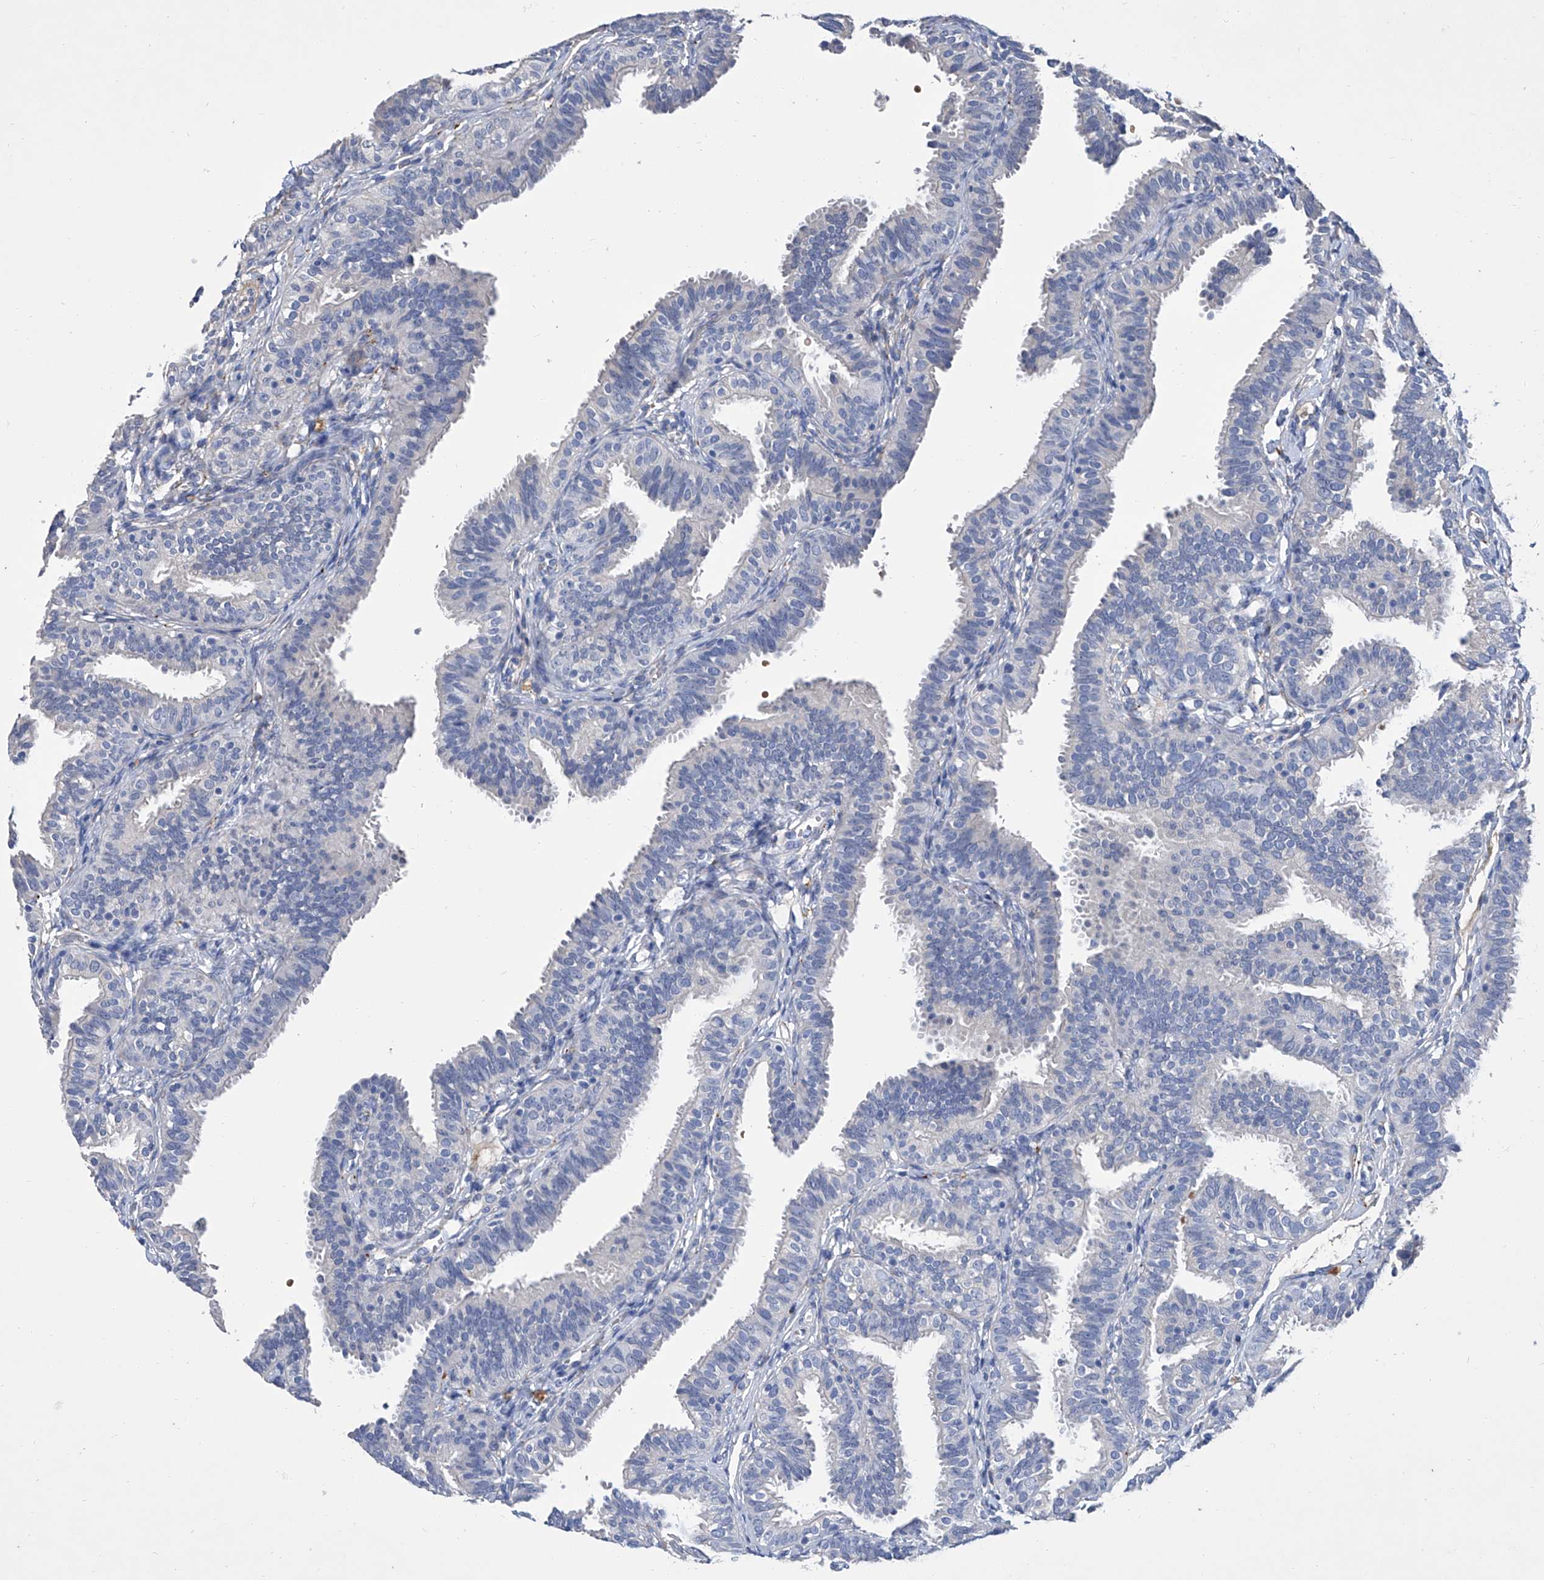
{"staining": {"intensity": "negative", "quantity": "none", "location": "none"}, "tissue": "fallopian tube", "cell_type": "Glandular cells", "image_type": "normal", "snomed": [{"axis": "morphology", "description": "Normal tissue, NOS"}, {"axis": "topography", "description": "Fallopian tube"}], "caption": "The immunohistochemistry (IHC) micrograph has no significant expression in glandular cells of fallopian tube.", "gene": "GPT", "patient": {"sex": "female", "age": 35}}